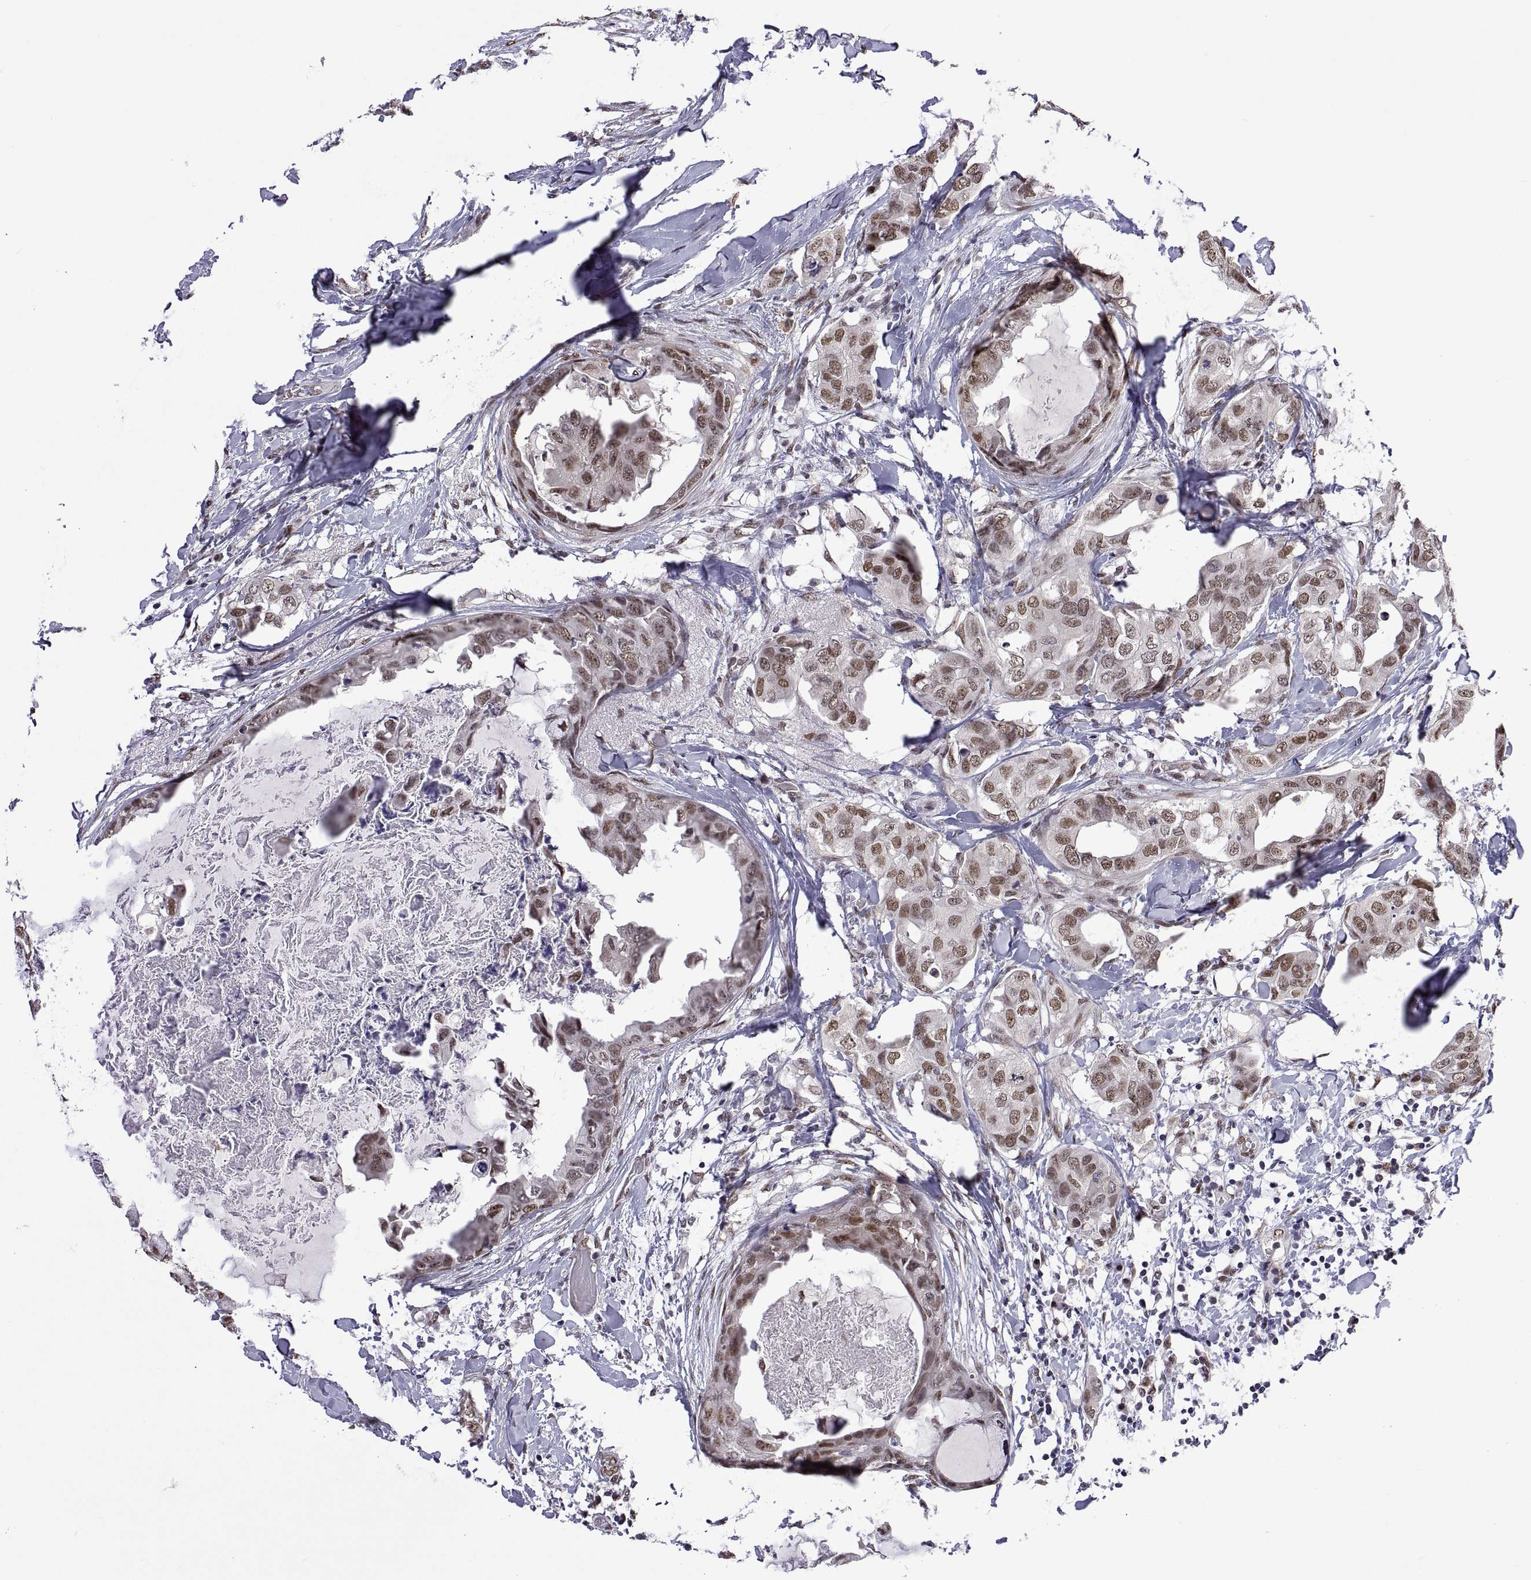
{"staining": {"intensity": "weak", "quantity": ">75%", "location": "nuclear"}, "tissue": "breast cancer", "cell_type": "Tumor cells", "image_type": "cancer", "snomed": [{"axis": "morphology", "description": "Normal tissue, NOS"}, {"axis": "morphology", "description": "Duct carcinoma"}, {"axis": "topography", "description": "Breast"}], "caption": "Weak nuclear protein staining is appreciated in about >75% of tumor cells in infiltrating ductal carcinoma (breast). Nuclei are stained in blue.", "gene": "NR4A1", "patient": {"sex": "female", "age": 40}}